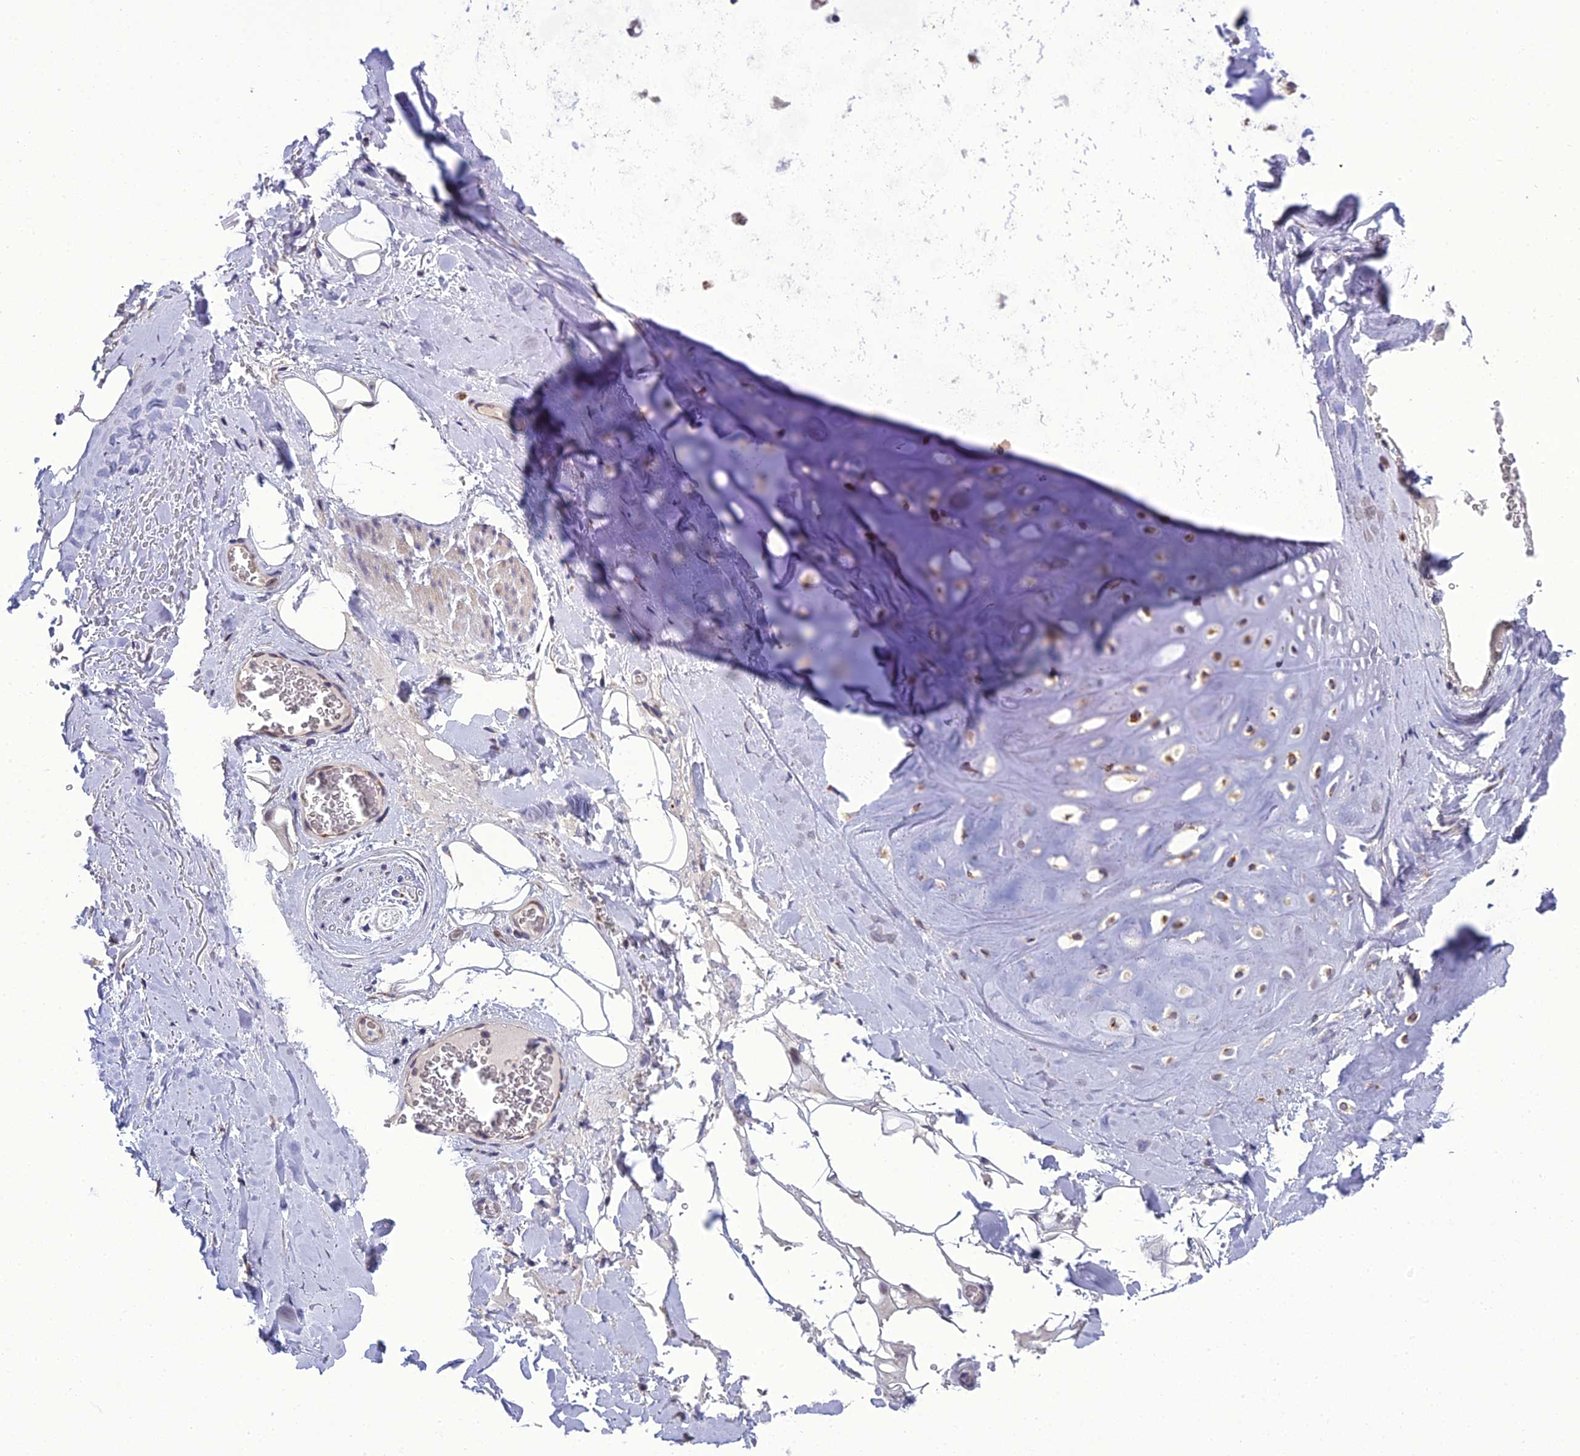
{"staining": {"intensity": "negative", "quantity": "none", "location": "none"}, "tissue": "adipose tissue", "cell_type": "Adipocytes", "image_type": "normal", "snomed": [{"axis": "morphology", "description": "Normal tissue, NOS"}, {"axis": "topography", "description": "Cartilage tissue"}], "caption": "Photomicrograph shows no significant protein positivity in adipocytes of benign adipose tissue. Nuclei are stained in blue.", "gene": "GOLPH3", "patient": {"sex": "female", "age": 63}}